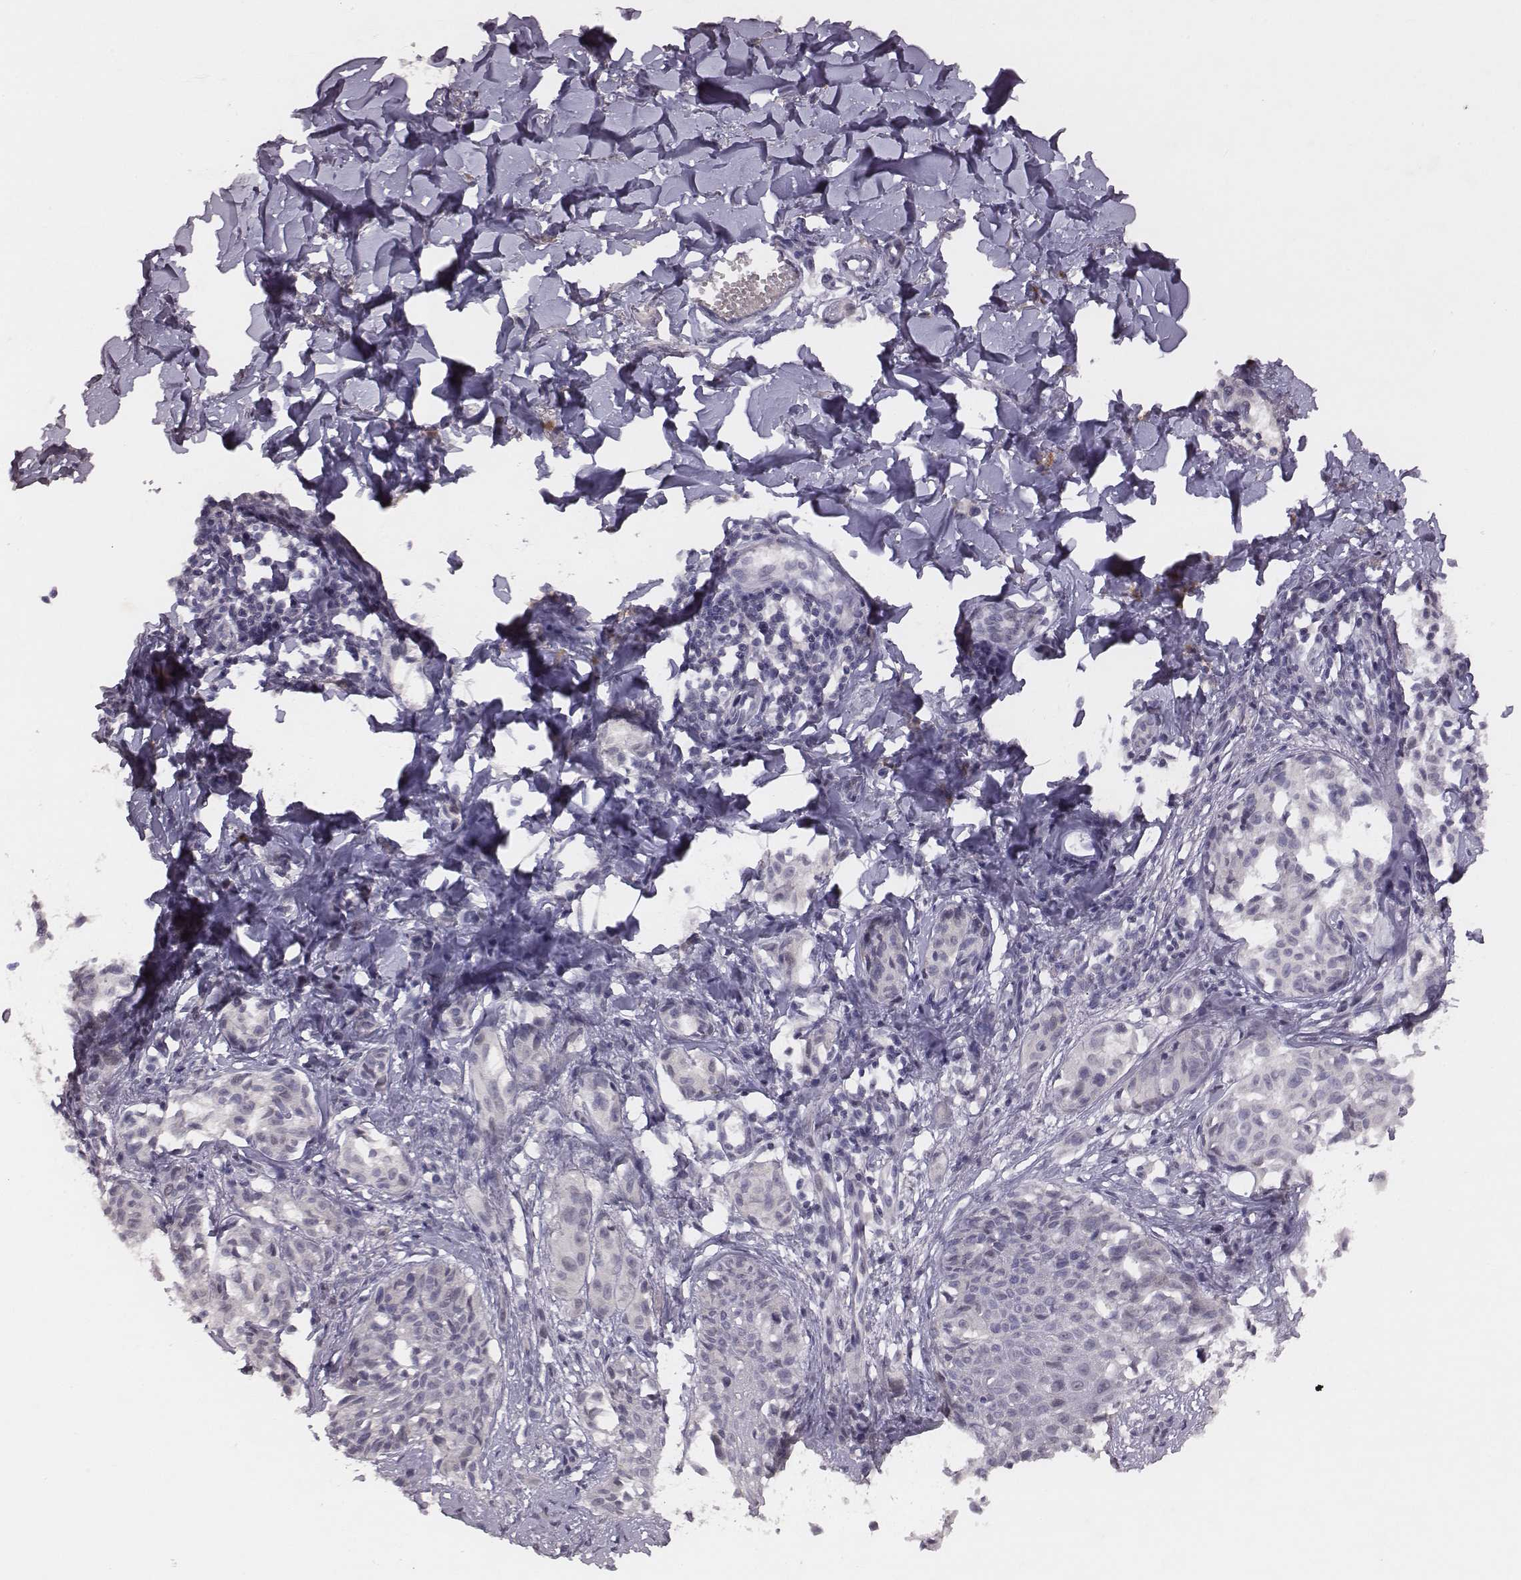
{"staining": {"intensity": "negative", "quantity": "none", "location": "none"}, "tissue": "melanoma", "cell_type": "Tumor cells", "image_type": "cancer", "snomed": [{"axis": "morphology", "description": "Malignant melanoma, NOS"}, {"axis": "topography", "description": "Skin"}], "caption": "IHC image of neoplastic tissue: human malignant melanoma stained with DAB (3,3'-diaminobenzidine) demonstrates no significant protein positivity in tumor cells.", "gene": "SLC22A6", "patient": {"sex": "male", "age": 51}}